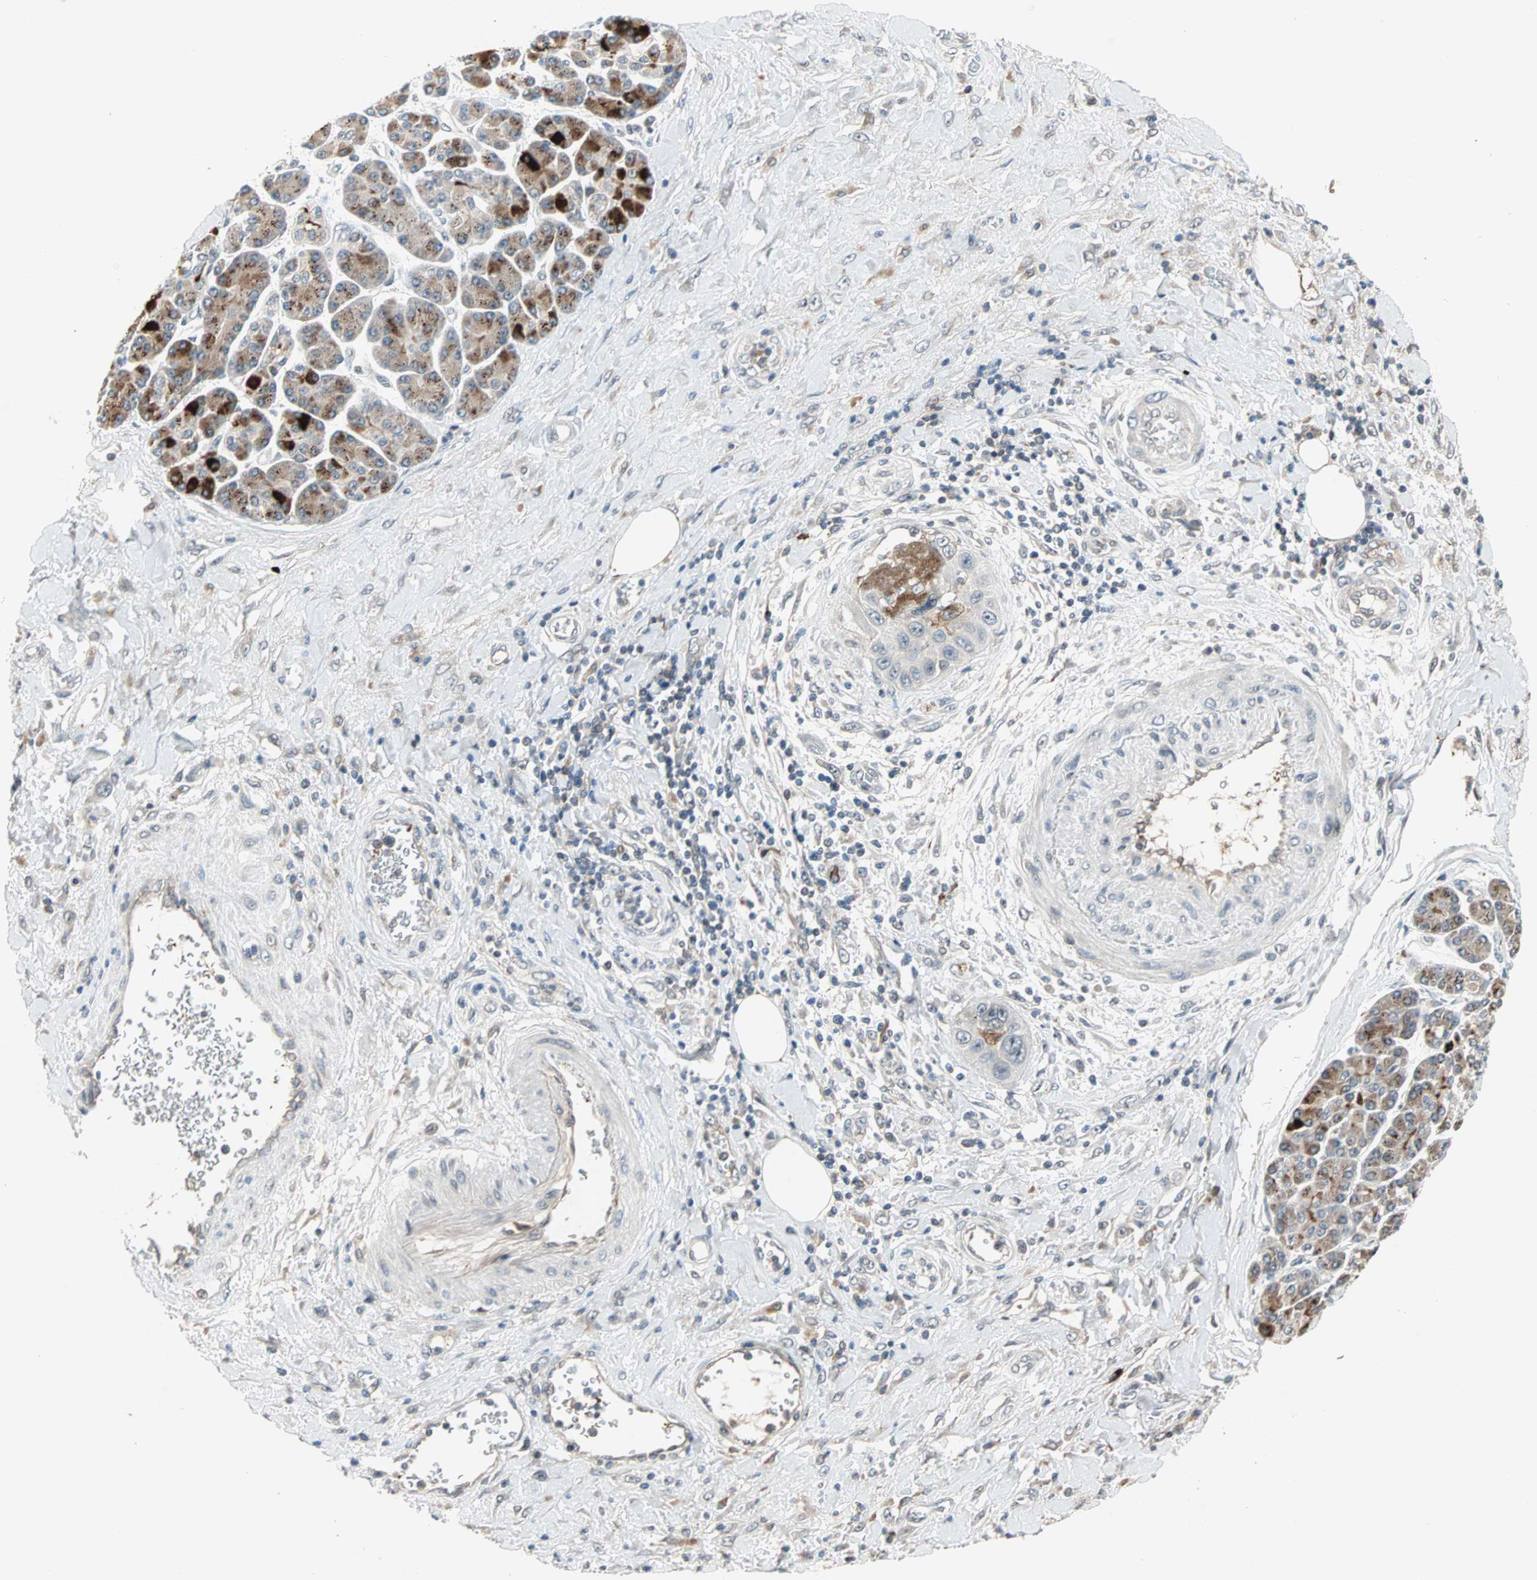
{"staining": {"intensity": "strong", "quantity": "<25%", "location": "cytoplasmic/membranous"}, "tissue": "pancreatic cancer", "cell_type": "Tumor cells", "image_type": "cancer", "snomed": [{"axis": "morphology", "description": "Adenocarcinoma, NOS"}, {"axis": "topography", "description": "Pancreas"}], "caption": "Adenocarcinoma (pancreatic) stained for a protein (brown) shows strong cytoplasmic/membranous positive positivity in approximately <25% of tumor cells.", "gene": "PROS1", "patient": {"sex": "female", "age": 70}}